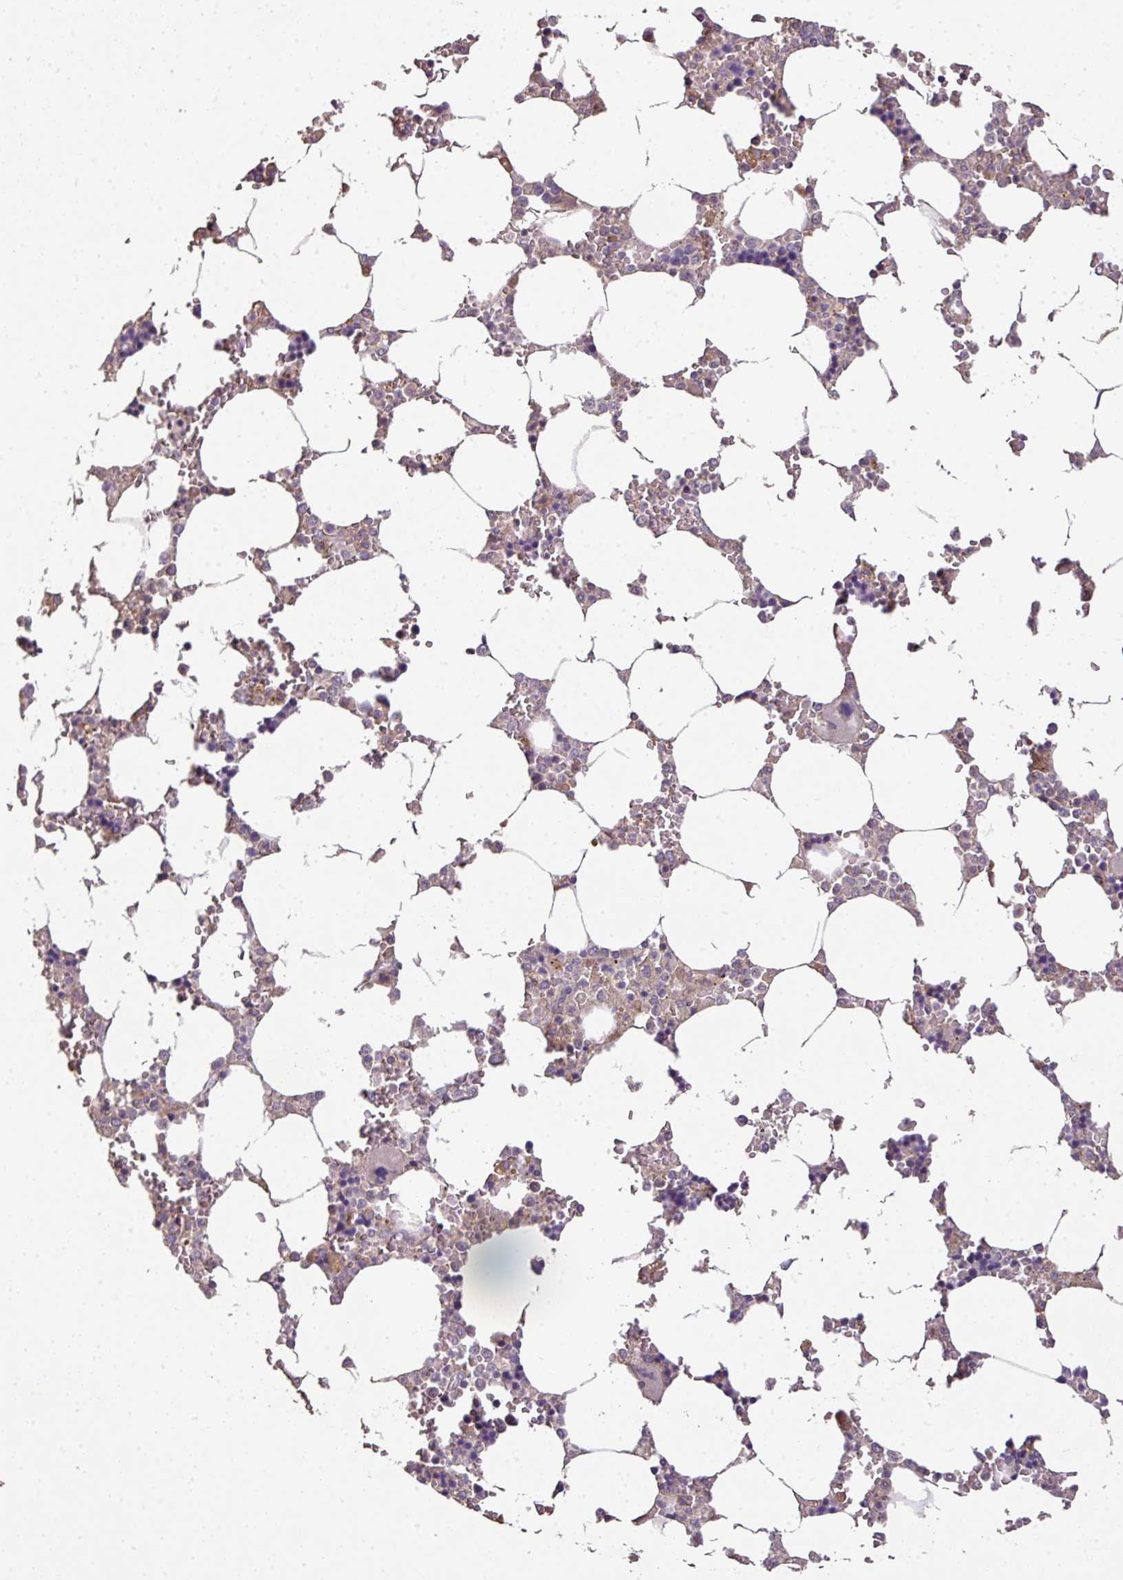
{"staining": {"intensity": "moderate", "quantity": "<25%", "location": "cytoplasmic/membranous"}, "tissue": "bone marrow", "cell_type": "Hematopoietic cells", "image_type": "normal", "snomed": [{"axis": "morphology", "description": "Normal tissue, NOS"}, {"axis": "topography", "description": "Bone marrow"}], "caption": "Hematopoietic cells demonstrate low levels of moderate cytoplasmic/membranous expression in approximately <25% of cells in unremarkable human bone marrow.", "gene": "SPCS3", "patient": {"sex": "male", "age": 64}}